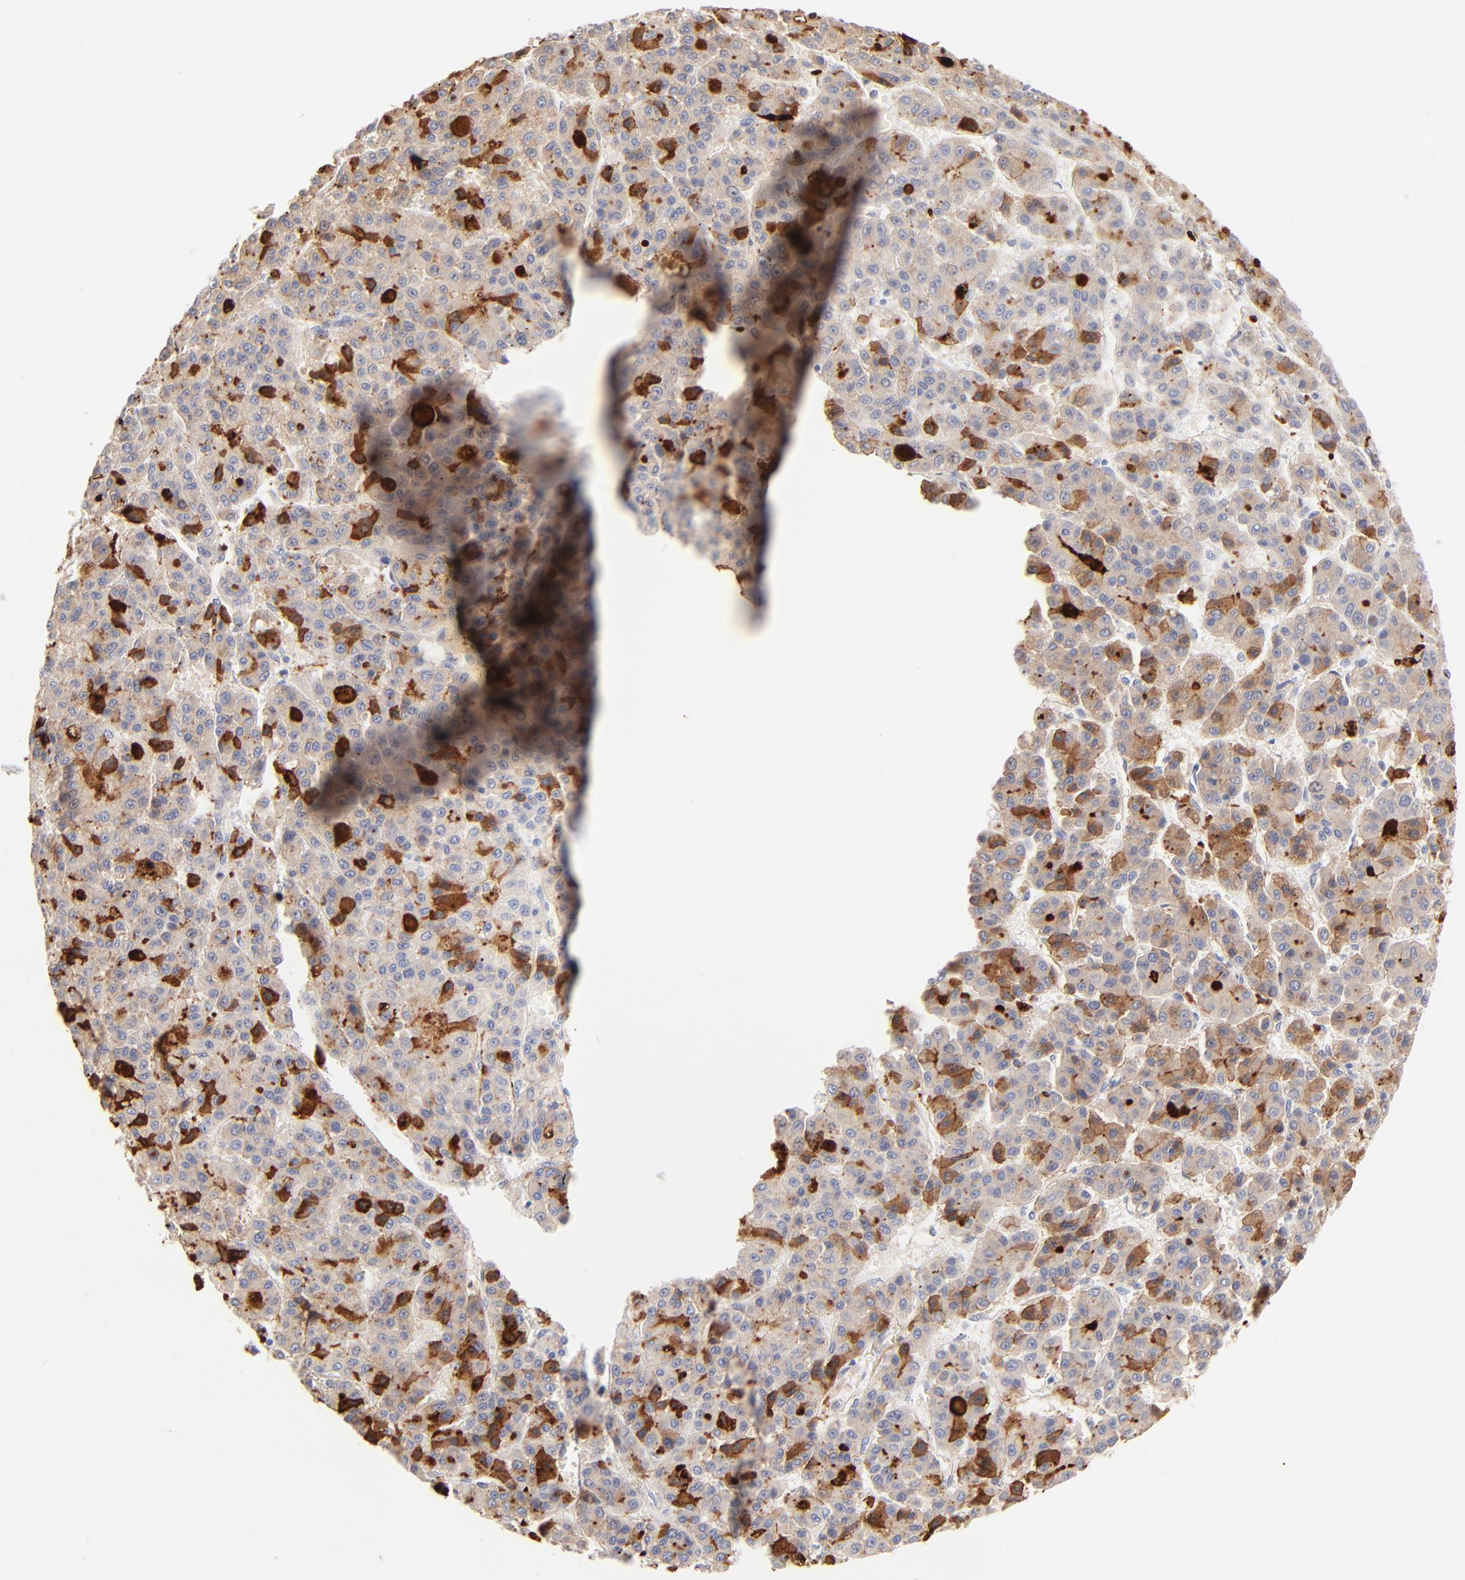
{"staining": {"intensity": "moderate", "quantity": "25%-75%", "location": "cytoplasmic/membranous"}, "tissue": "liver cancer", "cell_type": "Tumor cells", "image_type": "cancer", "snomed": [{"axis": "morphology", "description": "Carcinoma, Hepatocellular, NOS"}, {"axis": "topography", "description": "Liver"}], "caption": "High-power microscopy captured an IHC photomicrograph of liver cancer (hepatocellular carcinoma), revealing moderate cytoplasmic/membranous staining in about 25%-75% of tumor cells. The protein of interest is shown in brown color, while the nuclei are stained blue.", "gene": "APOH", "patient": {"sex": "male", "age": 70}}